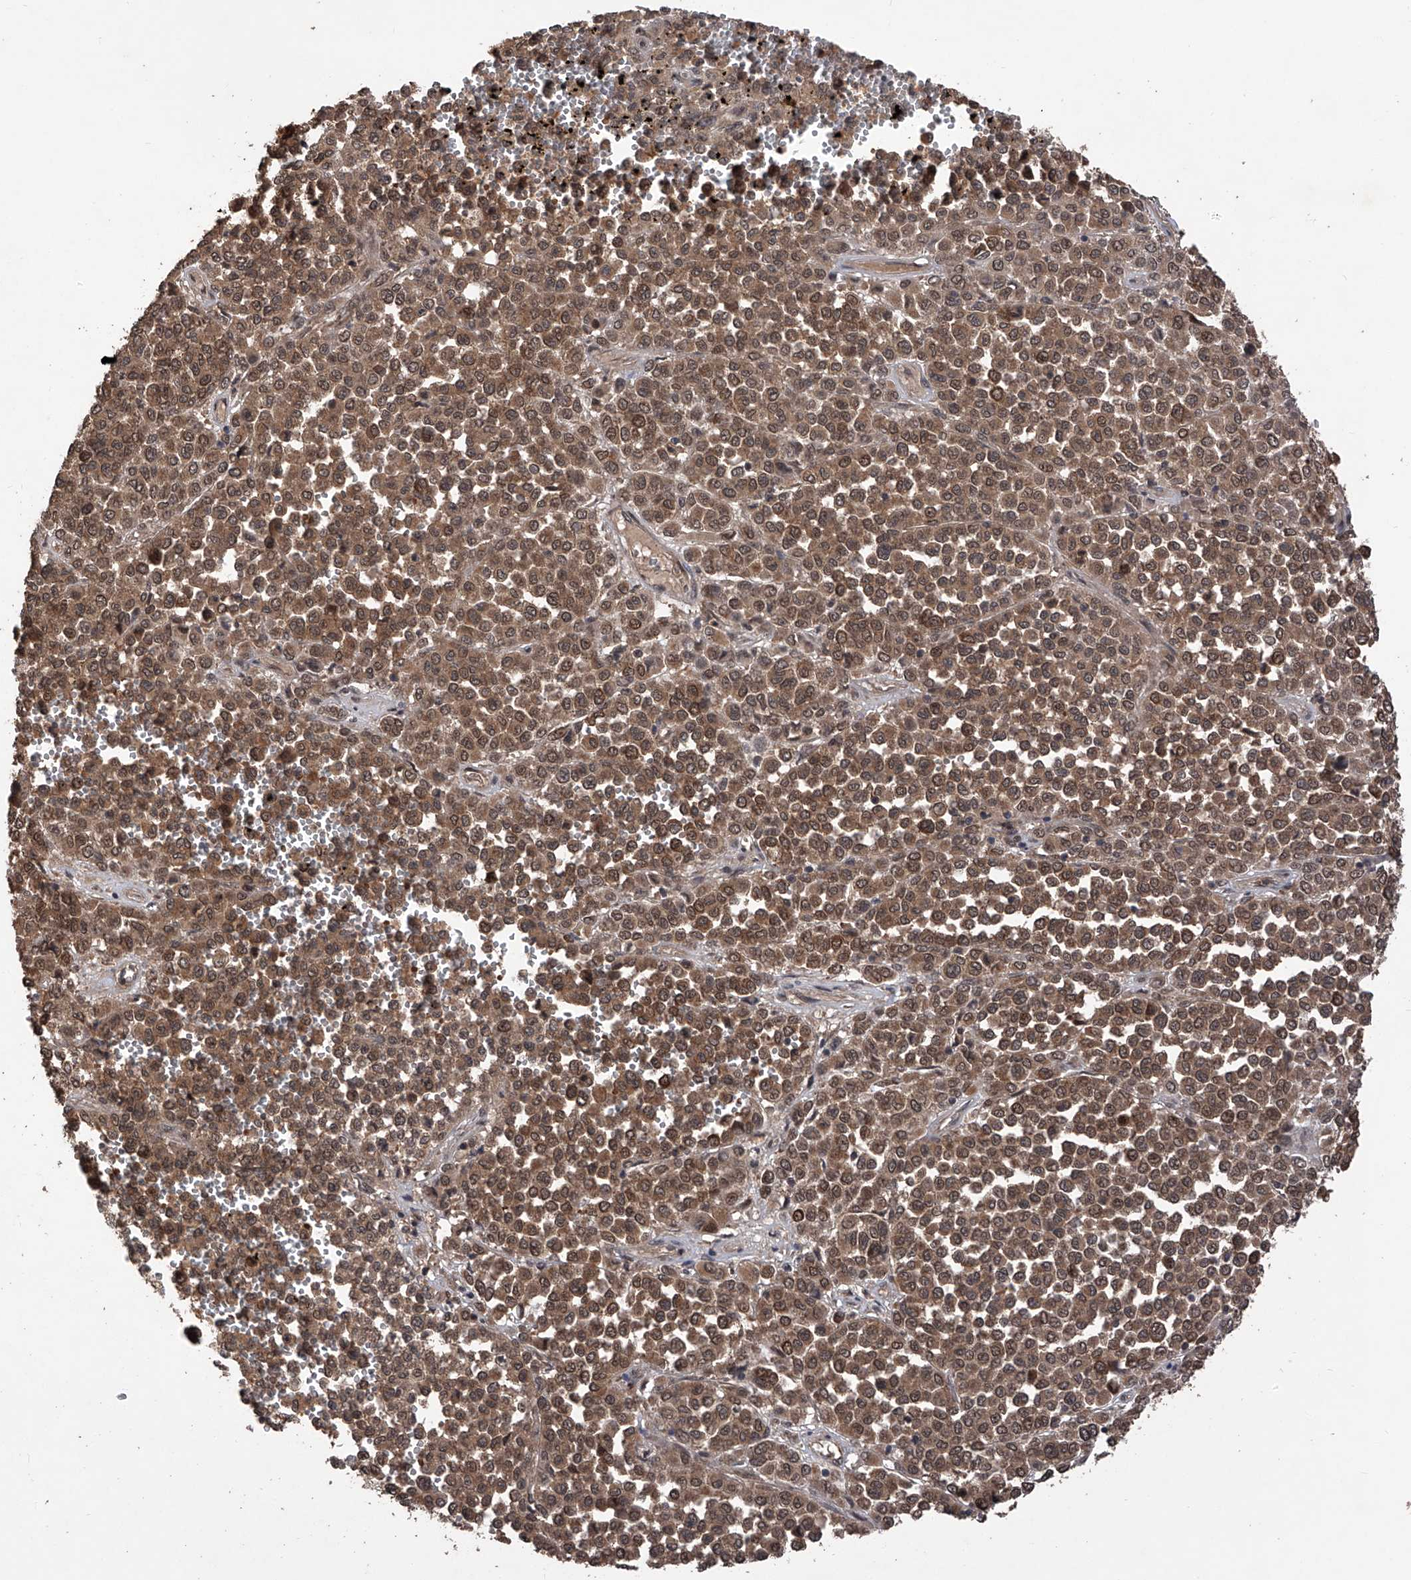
{"staining": {"intensity": "moderate", "quantity": ">75%", "location": "cytoplasmic/membranous,nuclear"}, "tissue": "melanoma", "cell_type": "Tumor cells", "image_type": "cancer", "snomed": [{"axis": "morphology", "description": "Malignant melanoma, Metastatic site"}, {"axis": "topography", "description": "Pancreas"}], "caption": "Immunohistochemistry (DAB) staining of human melanoma shows moderate cytoplasmic/membranous and nuclear protein expression in approximately >75% of tumor cells. (Stains: DAB (3,3'-diaminobenzidine) in brown, nuclei in blue, Microscopy: brightfield microscopy at high magnification).", "gene": "LYSMD4", "patient": {"sex": "female", "age": 30}}